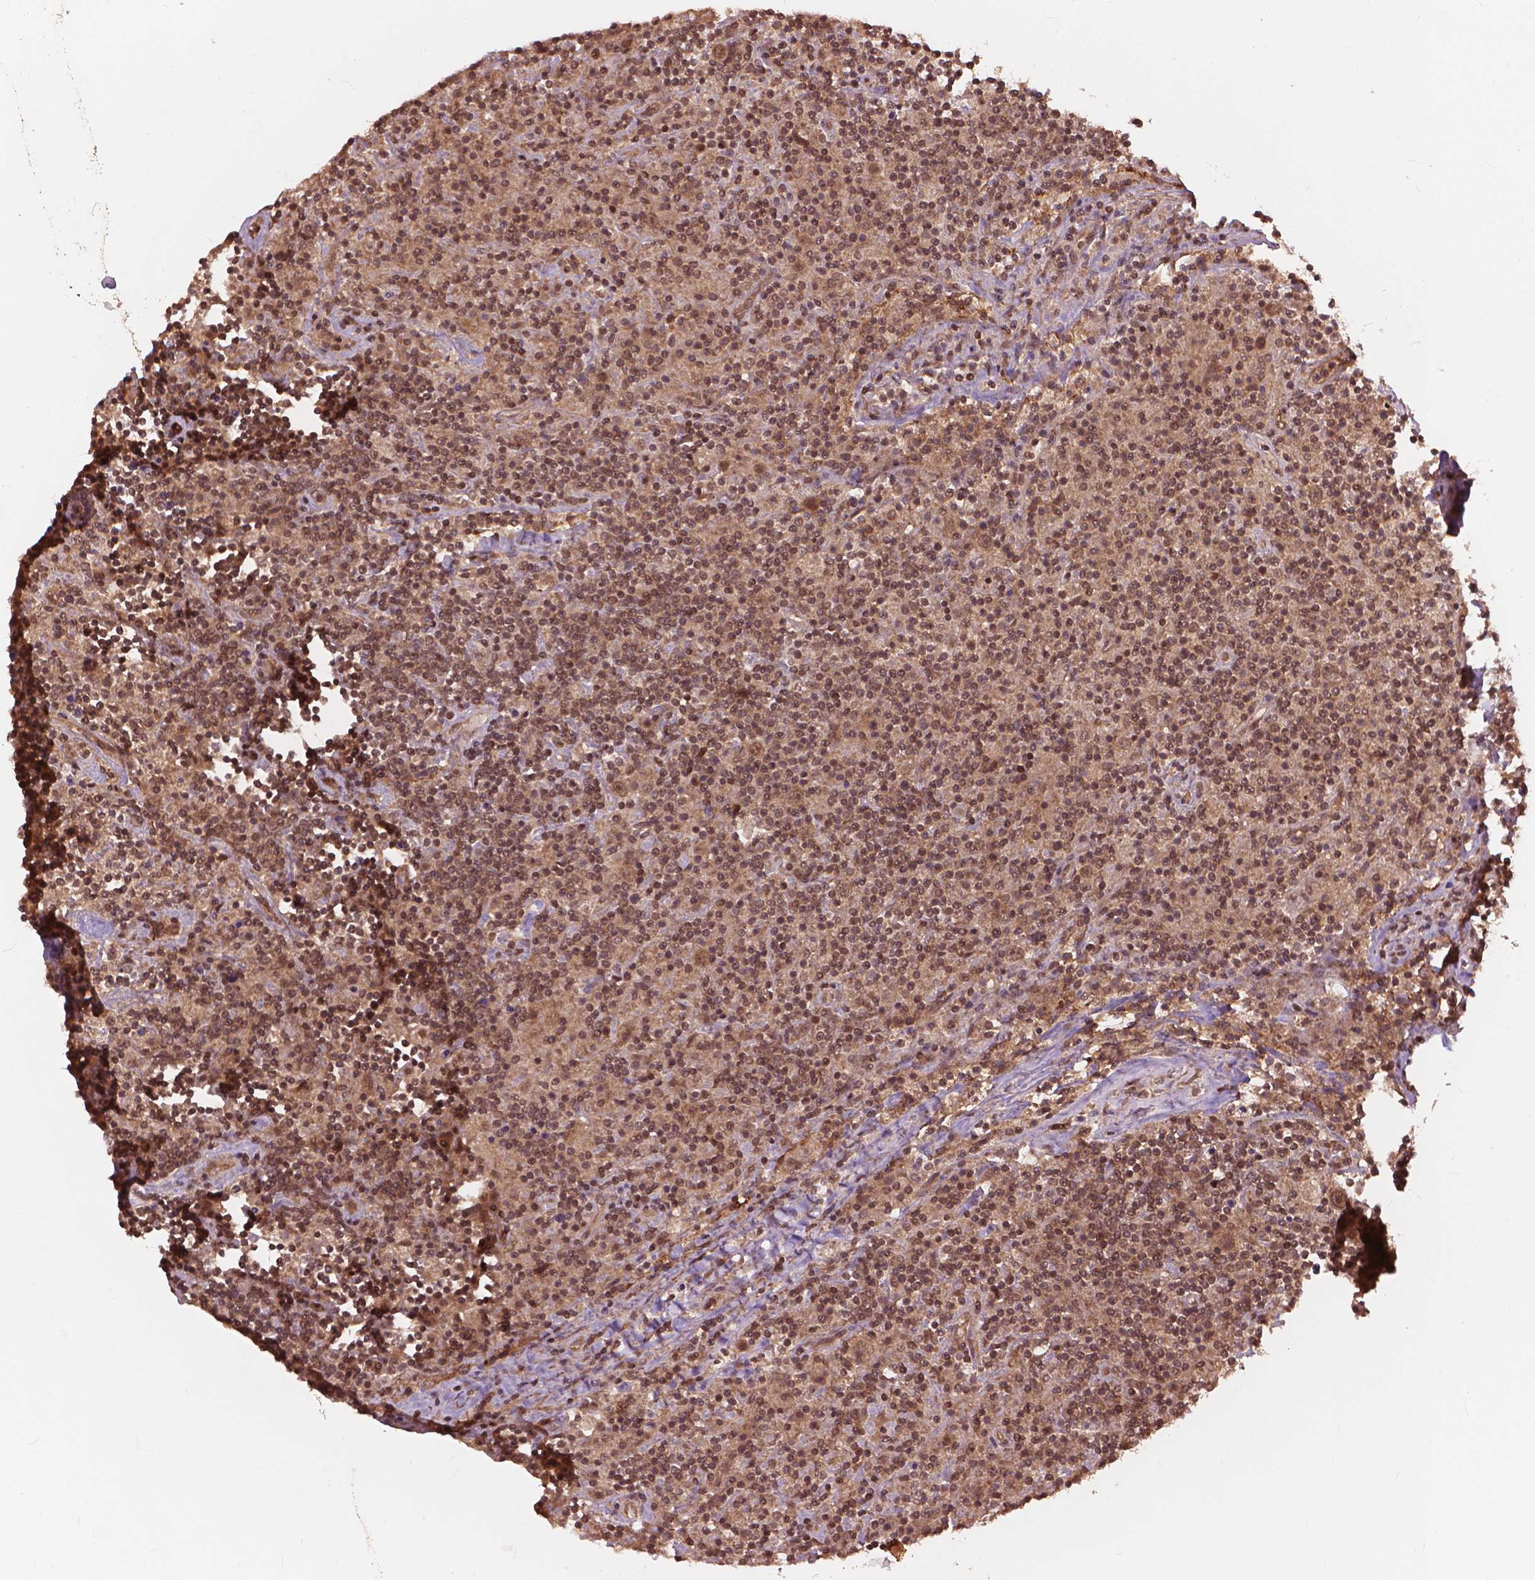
{"staining": {"intensity": "moderate", "quantity": ">75%", "location": "cytoplasmic/membranous,nuclear"}, "tissue": "lymphoma", "cell_type": "Tumor cells", "image_type": "cancer", "snomed": [{"axis": "morphology", "description": "Hodgkin's disease, NOS"}, {"axis": "topography", "description": "Lymph node"}], "caption": "This image displays immunohistochemistry staining of Hodgkin's disease, with medium moderate cytoplasmic/membranous and nuclear expression in approximately >75% of tumor cells.", "gene": "SSU72", "patient": {"sex": "male", "age": 70}}